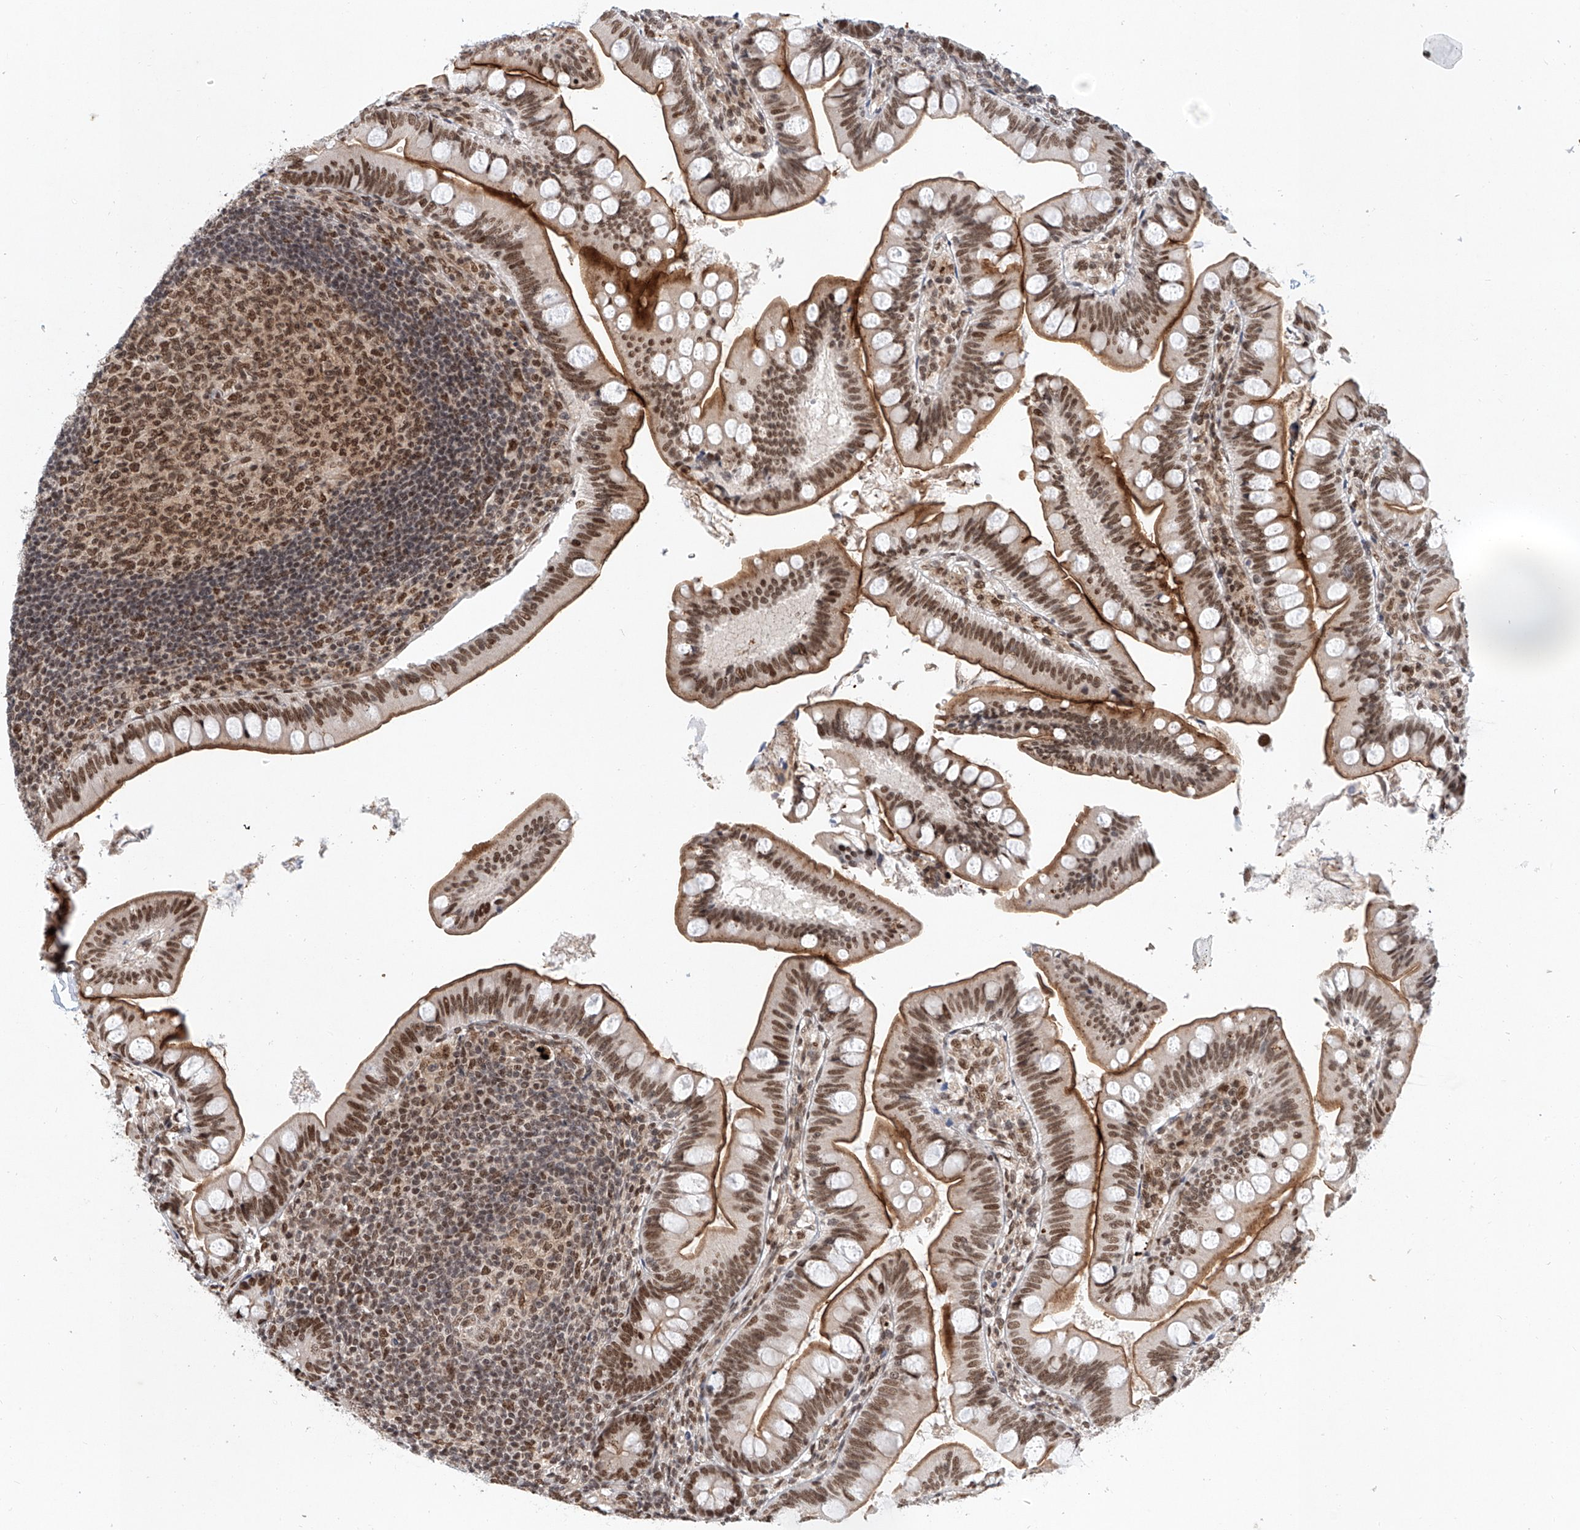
{"staining": {"intensity": "moderate", "quantity": ">75%", "location": "cytoplasmic/membranous,nuclear"}, "tissue": "small intestine", "cell_type": "Glandular cells", "image_type": "normal", "snomed": [{"axis": "morphology", "description": "Normal tissue, NOS"}, {"axis": "topography", "description": "Small intestine"}], "caption": "This photomicrograph demonstrates immunohistochemistry staining of benign human small intestine, with medium moderate cytoplasmic/membranous,nuclear positivity in about >75% of glandular cells.", "gene": "ZNF470", "patient": {"sex": "male", "age": 7}}